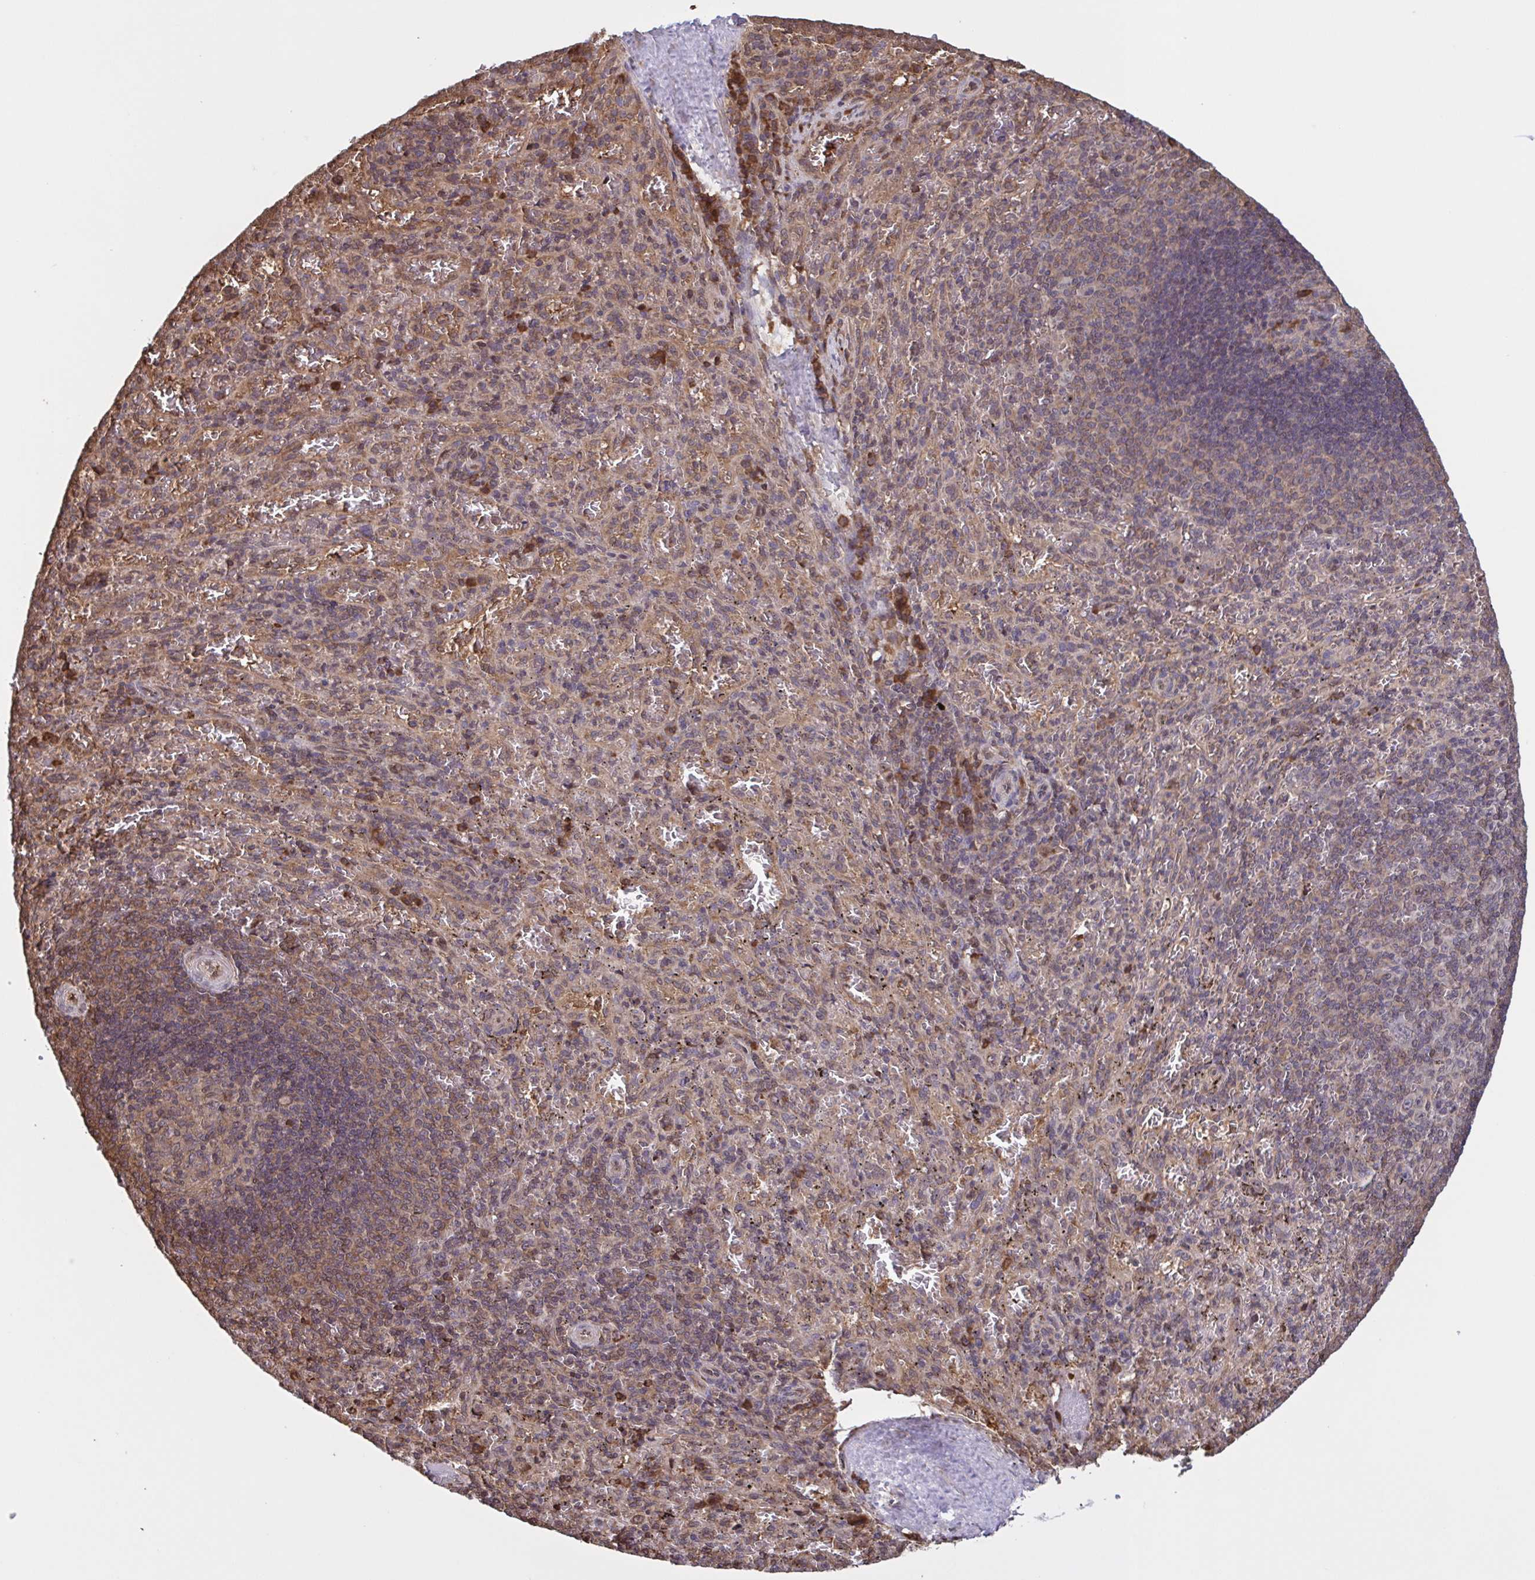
{"staining": {"intensity": "weak", "quantity": "25%-75%", "location": "cytoplasmic/membranous"}, "tissue": "spleen", "cell_type": "Cells in red pulp", "image_type": "normal", "snomed": [{"axis": "morphology", "description": "Normal tissue, NOS"}, {"axis": "topography", "description": "Spleen"}], "caption": "Cells in red pulp display low levels of weak cytoplasmic/membranous positivity in approximately 25%-75% of cells in benign spleen.", "gene": "SEC63", "patient": {"sex": "male", "age": 57}}